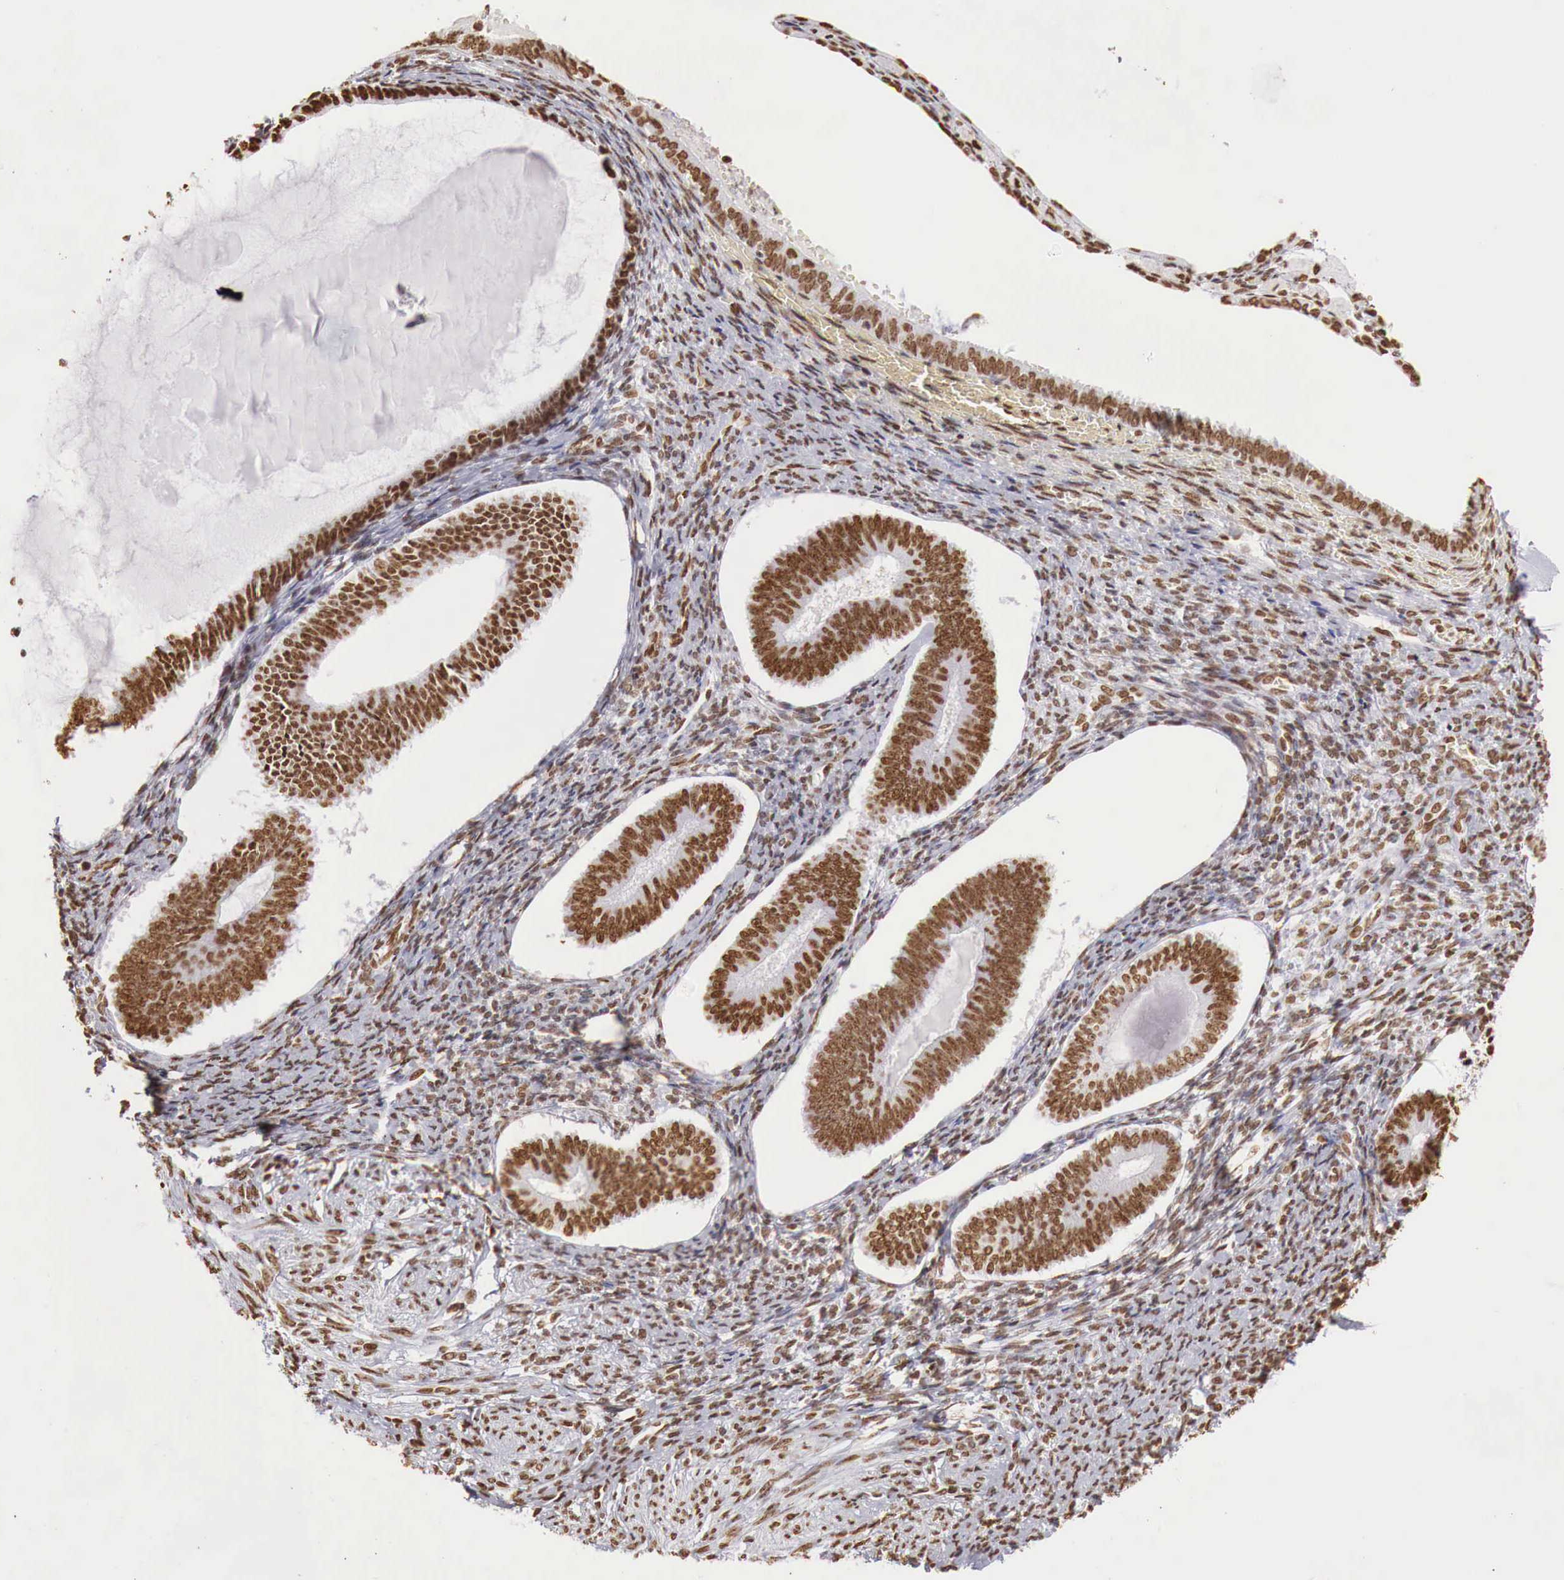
{"staining": {"intensity": "strong", "quantity": "25%-75%", "location": "nuclear"}, "tissue": "endometrium", "cell_type": "Cells in endometrial stroma", "image_type": "normal", "snomed": [{"axis": "morphology", "description": "Normal tissue, NOS"}, {"axis": "topography", "description": "Endometrium"}], "caption": "Immunohistochemistry (IHC) (DAB) staining of unremarkable endometrium exhibits strong nuclear protein staining in approximately 25%-75% of cells in endometrial stroma. The protein of interest is stained brown, and the nuclei are stained in blue (DAB (3,3'-diaminobenzidine) IHC with brightfield microscopy, high magnification).", "gene": "DKC1", "patient": {"sex": "female", "age": 82}}